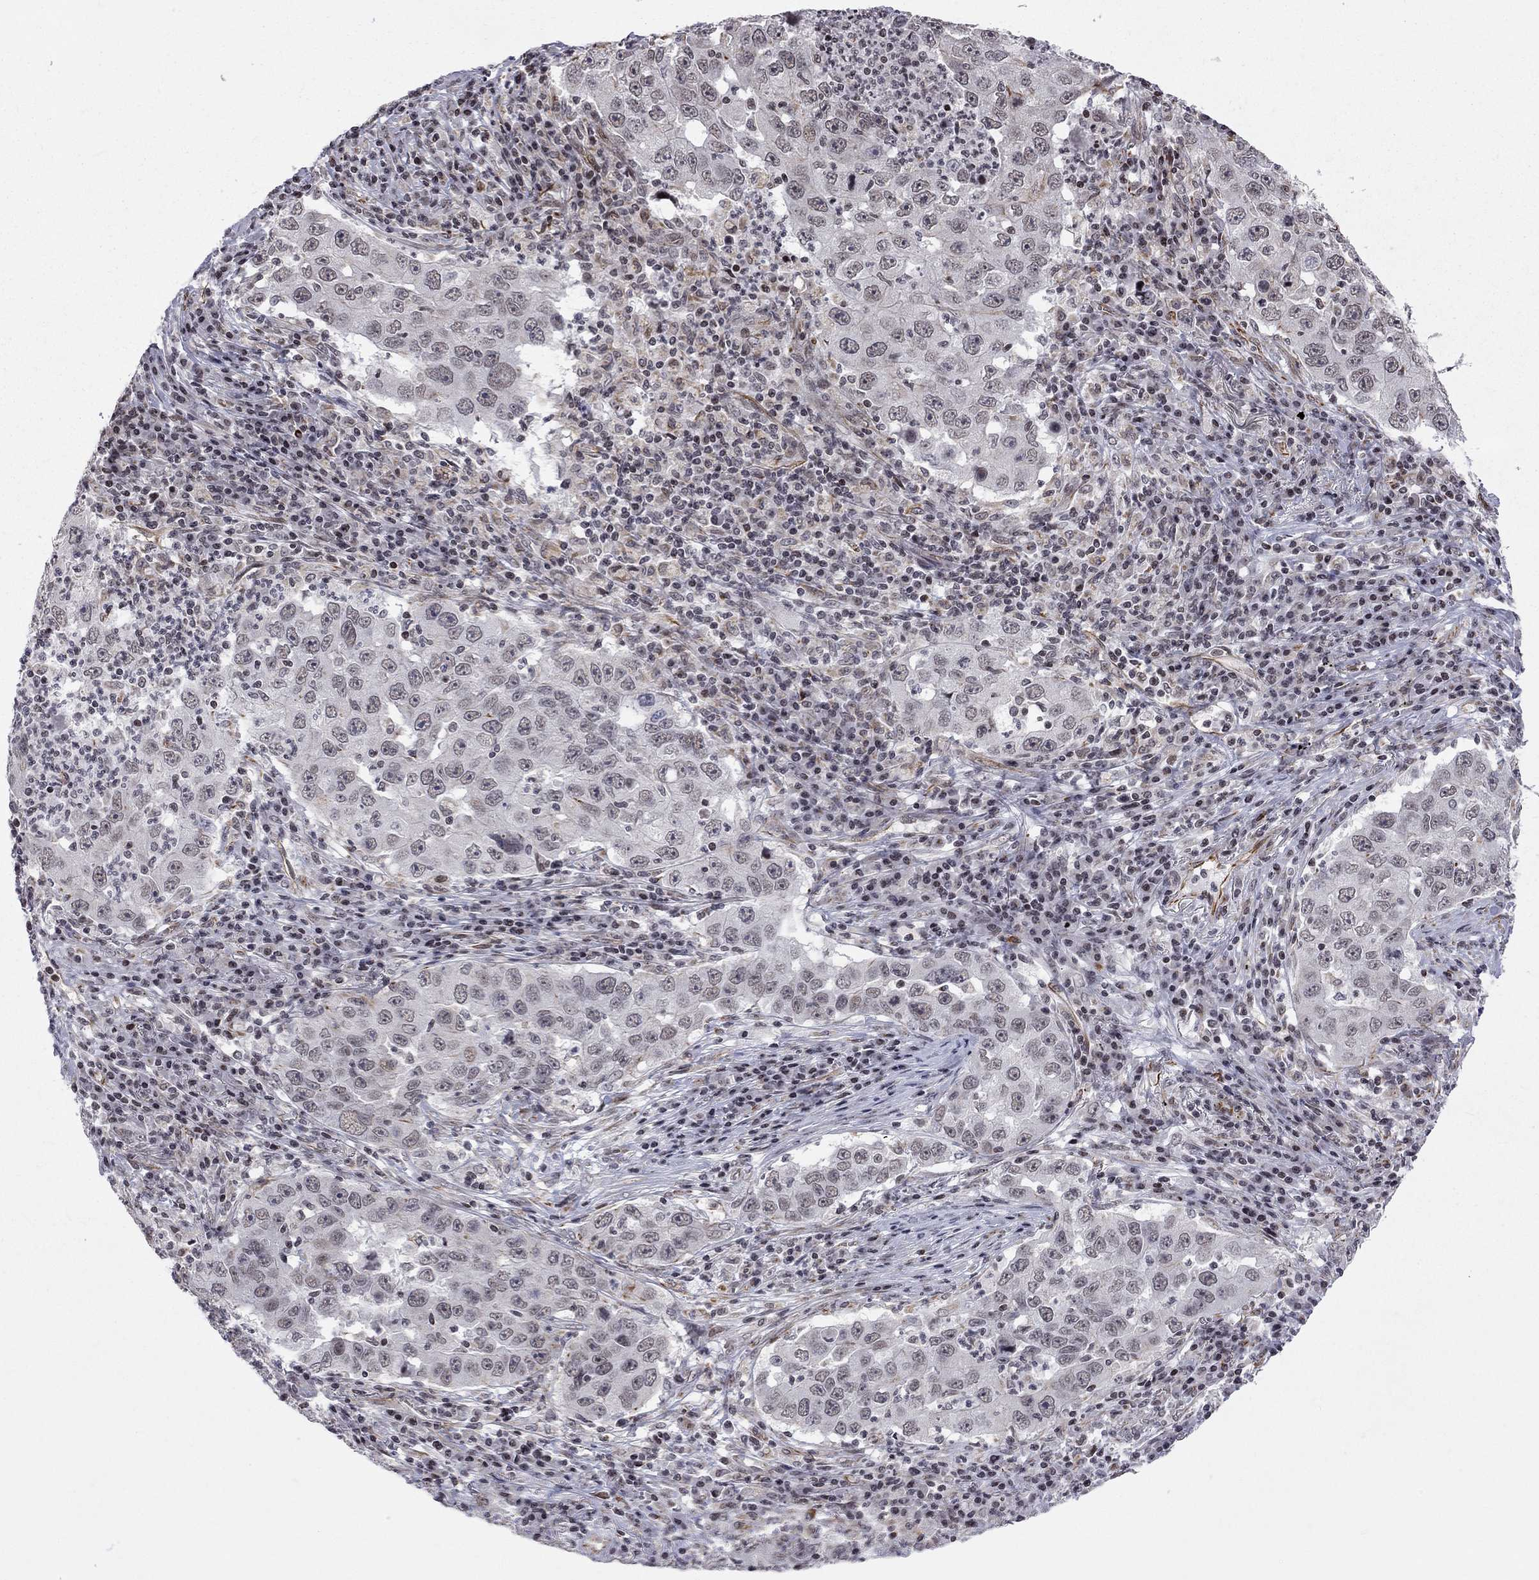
{"staining": {"intensity": "negative", "quantity": "none", "location": "none"}, "tissue": "lung cancer", "cell_type": "Tumor cells", "image_type": "cancer", "snomed": [{"axis": "morphology", "description": "Adenocarcinoma, NOS"}, {"axis": "topography", "description": "Lung"}], "caption": "IHC of human adenocarcinoma (lung) reveals no expression in tumor cells.", "gene": "MTNR1B", "patient": {"sex": "male", "age": 73}}